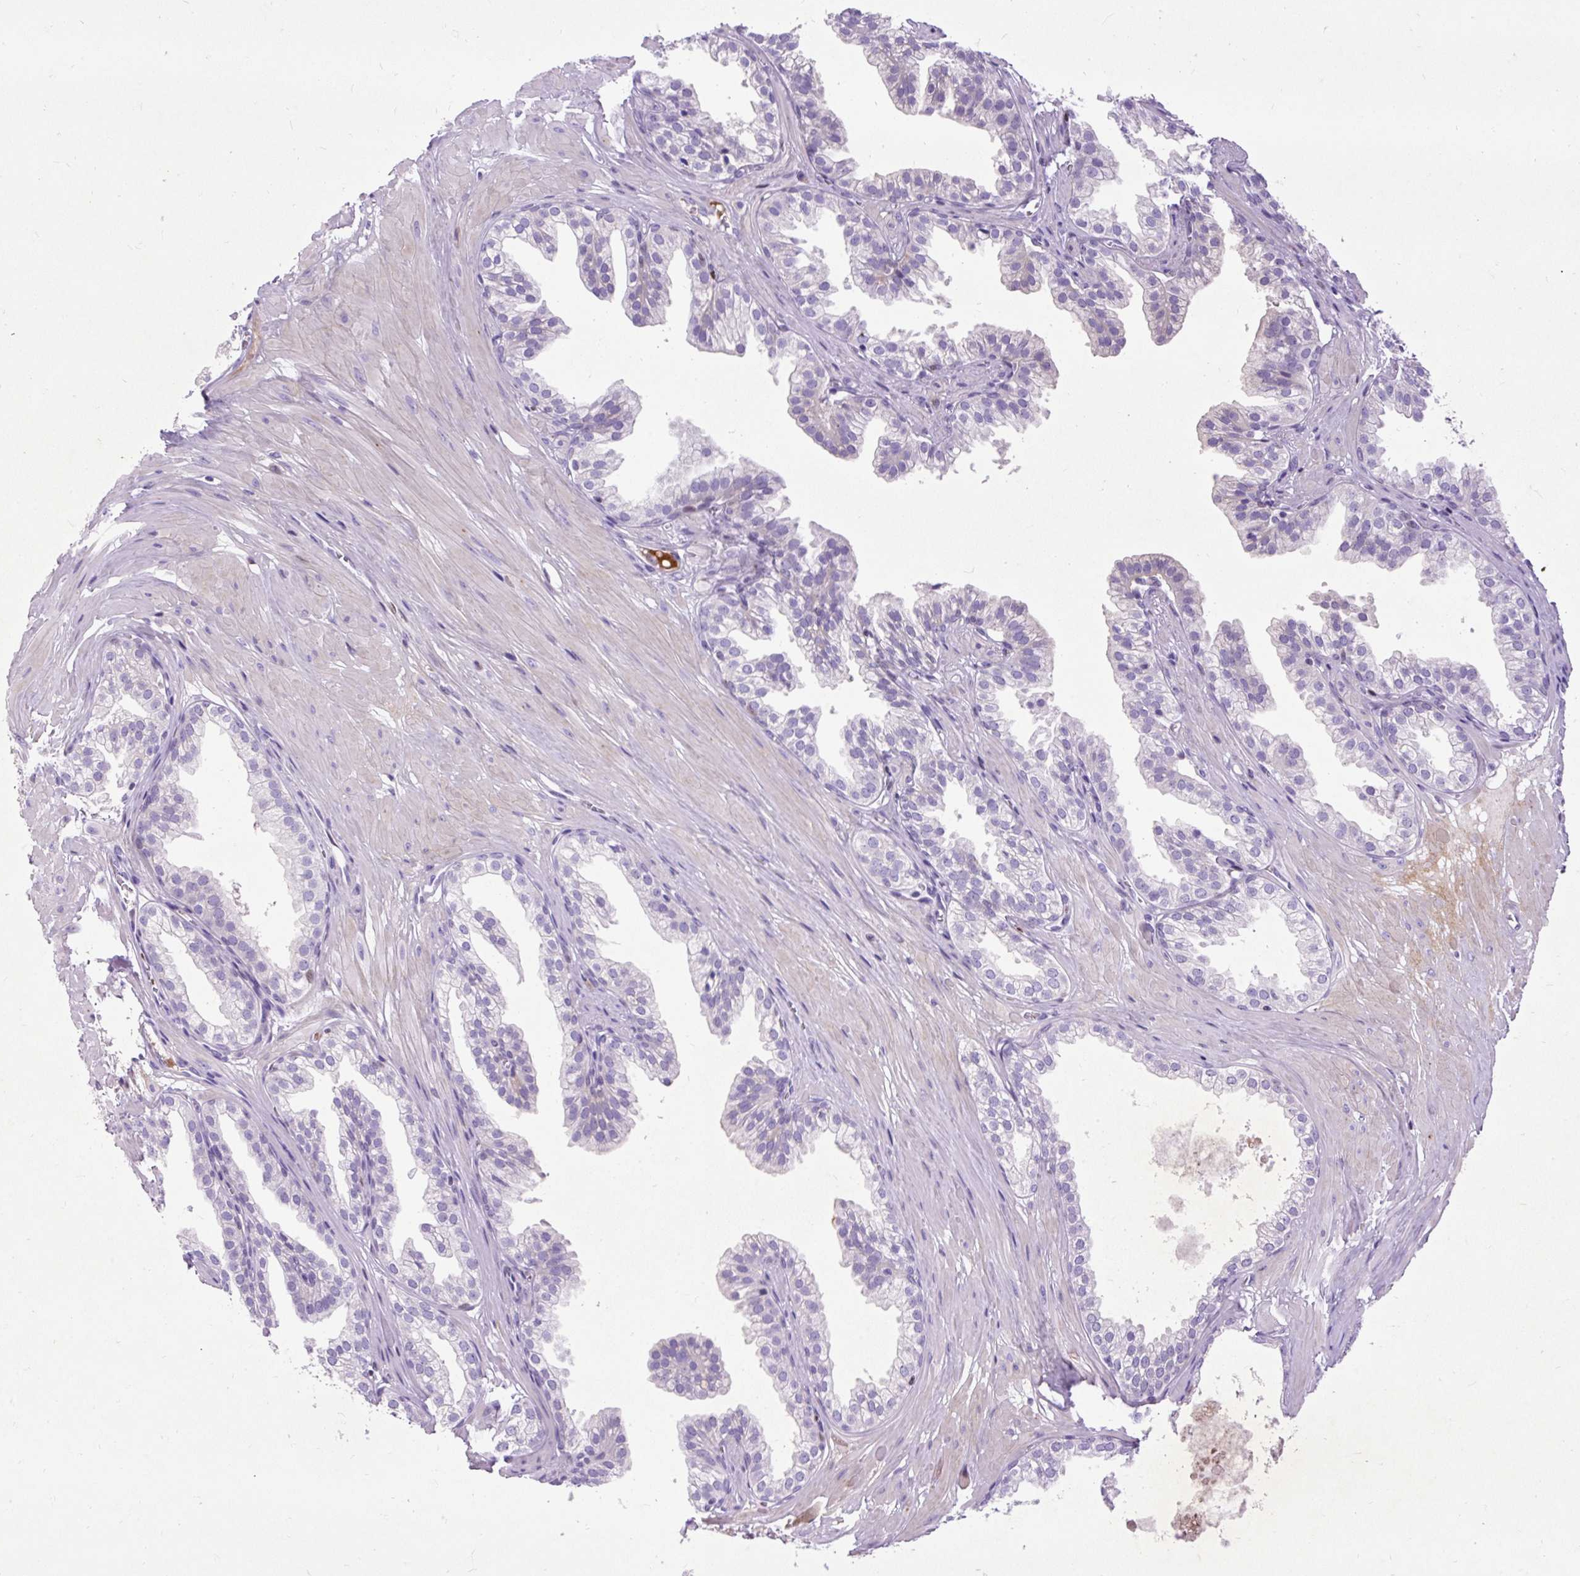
{"staining": {"intensity": "negative", "quantity": "none", "location": "none"}, "tissue": "prostate", "cell_type": "Glandular cells", "image_type": "normal", "snomed": [{"axis": "morphology", "description": "Normal tissue, NOS"}, {"axis": "topography", "description": "Prostate"}, {"axis": "topography", "description": "Peripheral nerve tissue"}], "caption": "DAB immunohistochemical staining of normal prostate demonstrates no significant expression in glandular cells.", "gene": "SPC24", "patient": {"sex": "male", "age": 55}}